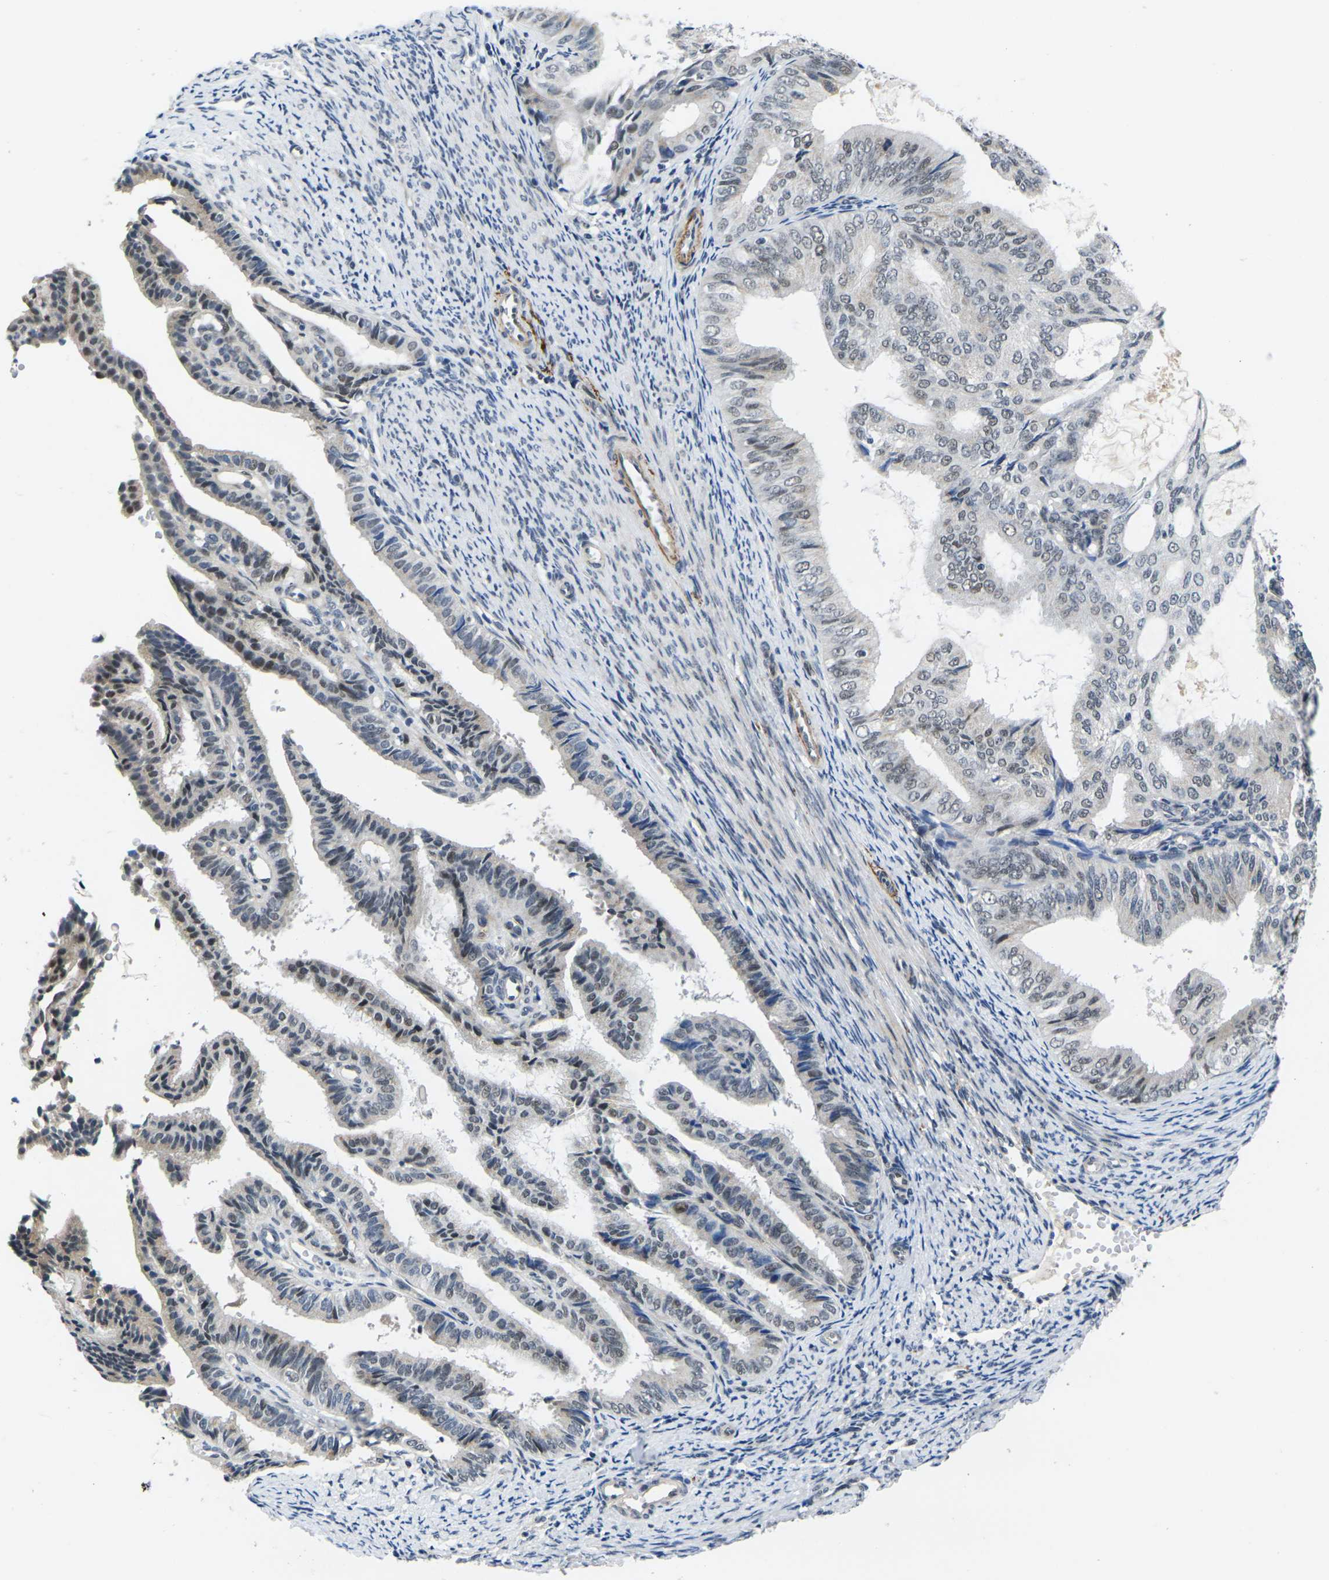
{"staining": {"intensity": "moderate", "quantity": "<25%", "location": "nuclear"}, "tissue": "endometrial cancer", "cell_type": "Tumor cells", "image_type": "cancer", "snomed": [{"axis": "morphology", "description": "Adenocarcinoma, NOS"}, {"axis": "topography", "description": "Endometrium"}], "caption": "Immunohistochemistry of human endometrial adenocarcinoma displays low levels of moderate nuclear expression in about <25% of tumor cells. The protein is shown in brown color, while the nuclei are stained blue.", "gene": "RBM7", "patient": {"sex": "female", "age": 58}}